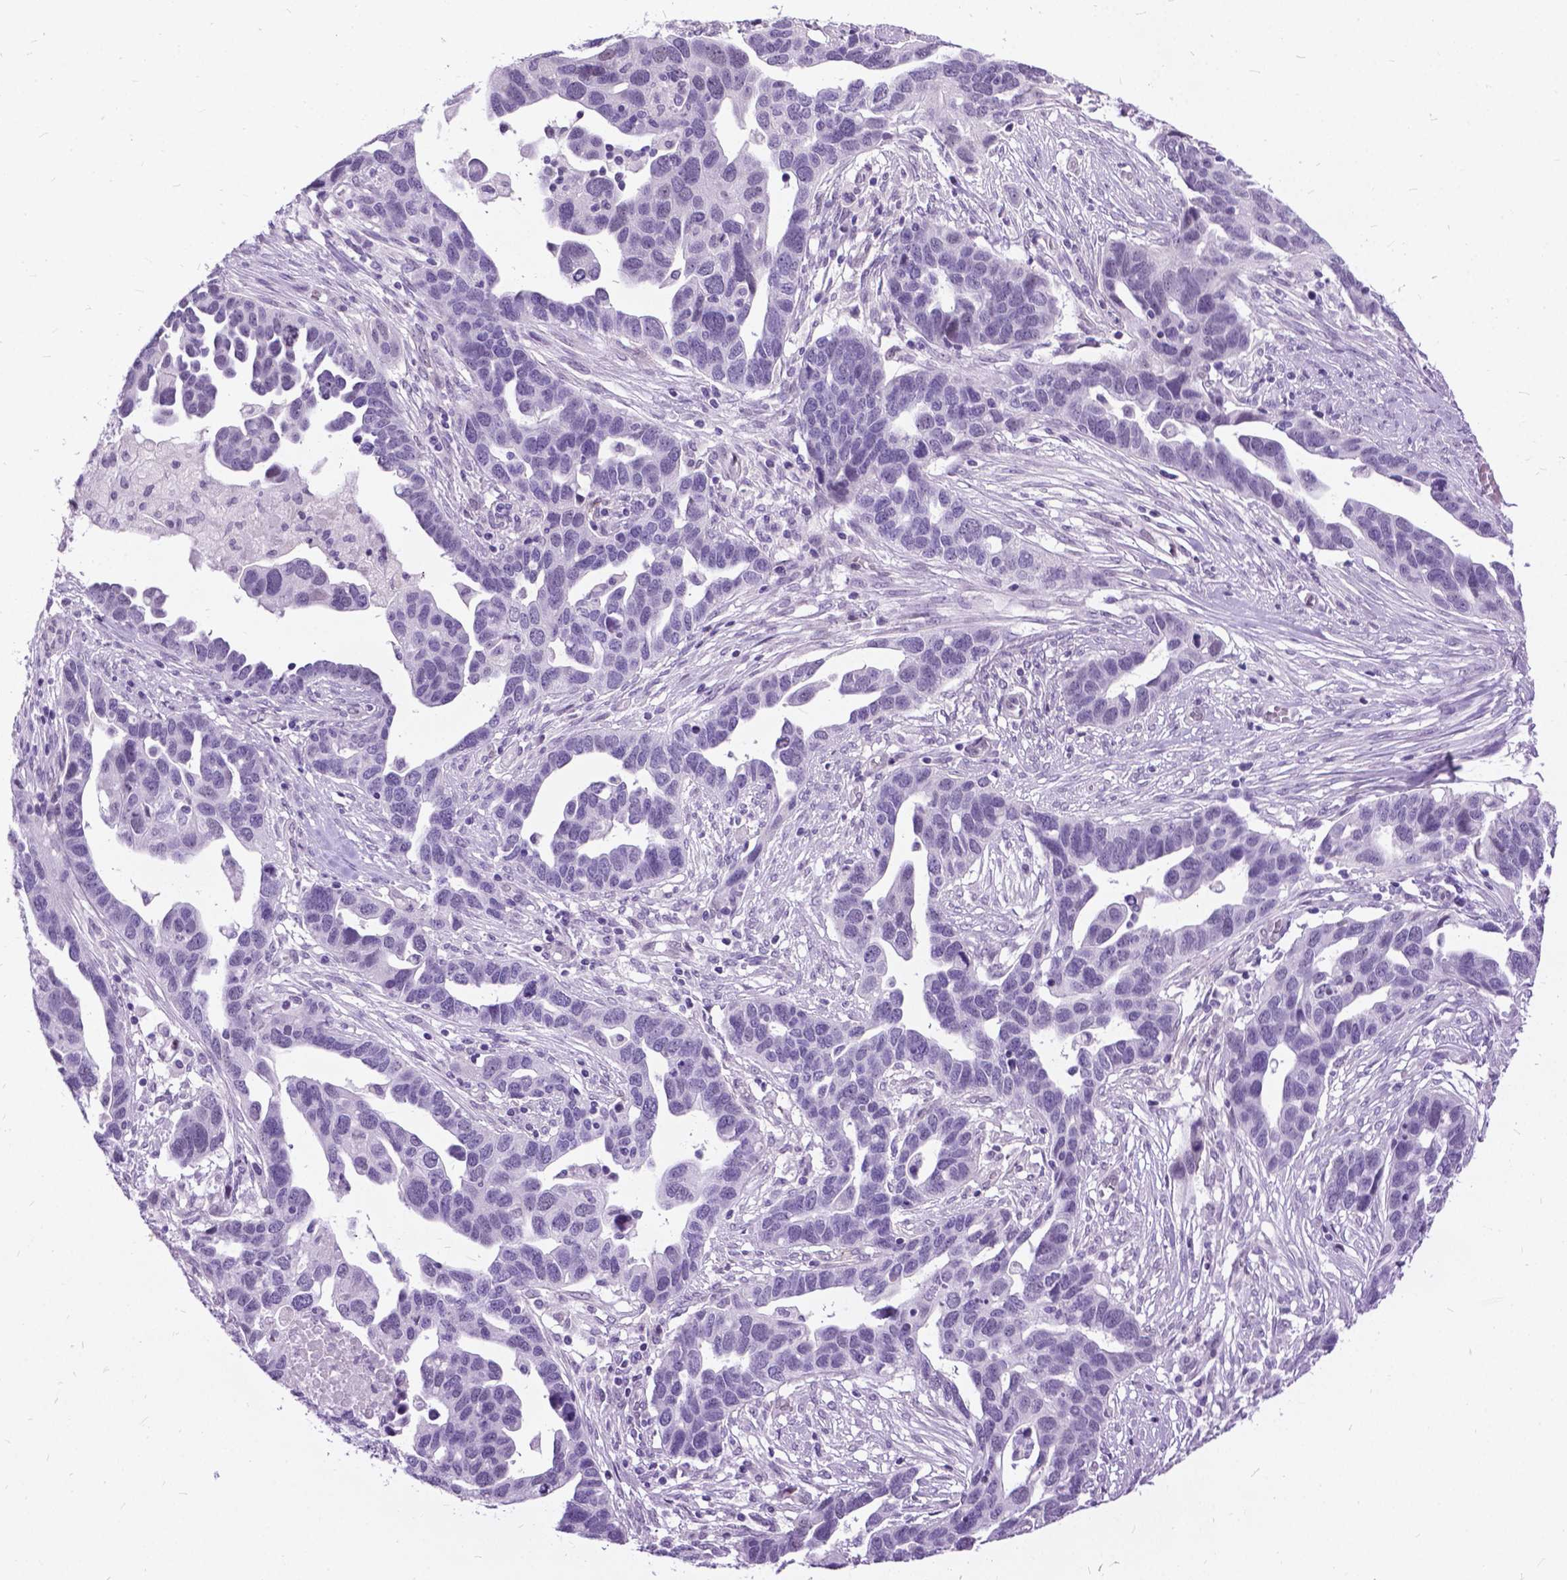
{"staining": {"intensity": "negative", "quantity": "none", "location": "none"}, "tissue": "ovarian cancer", "cell_type": "Tumor cells", "image_type": "cancer", "snomed": [{"axis": "morphology", "description": "Cystadenocarcinoma, serous, NOS"}, {"axis": "topography", "description": "Ovary"}], "caption": "High power microscopy micrograph of an immunohistochemistry (IHC) image of ovarian serous cystadenocarcinoma, revealing no significant positivity in tumor cells. The staining was performed using DAB (3,3'-diaminobenzidine) to visualize the protein expression in brown, while the nuclei were stained in blue with hematoxylin (Magnification: 20x).", "gene": "PROB1", "patient": {"sex": "female", "age": 54}}